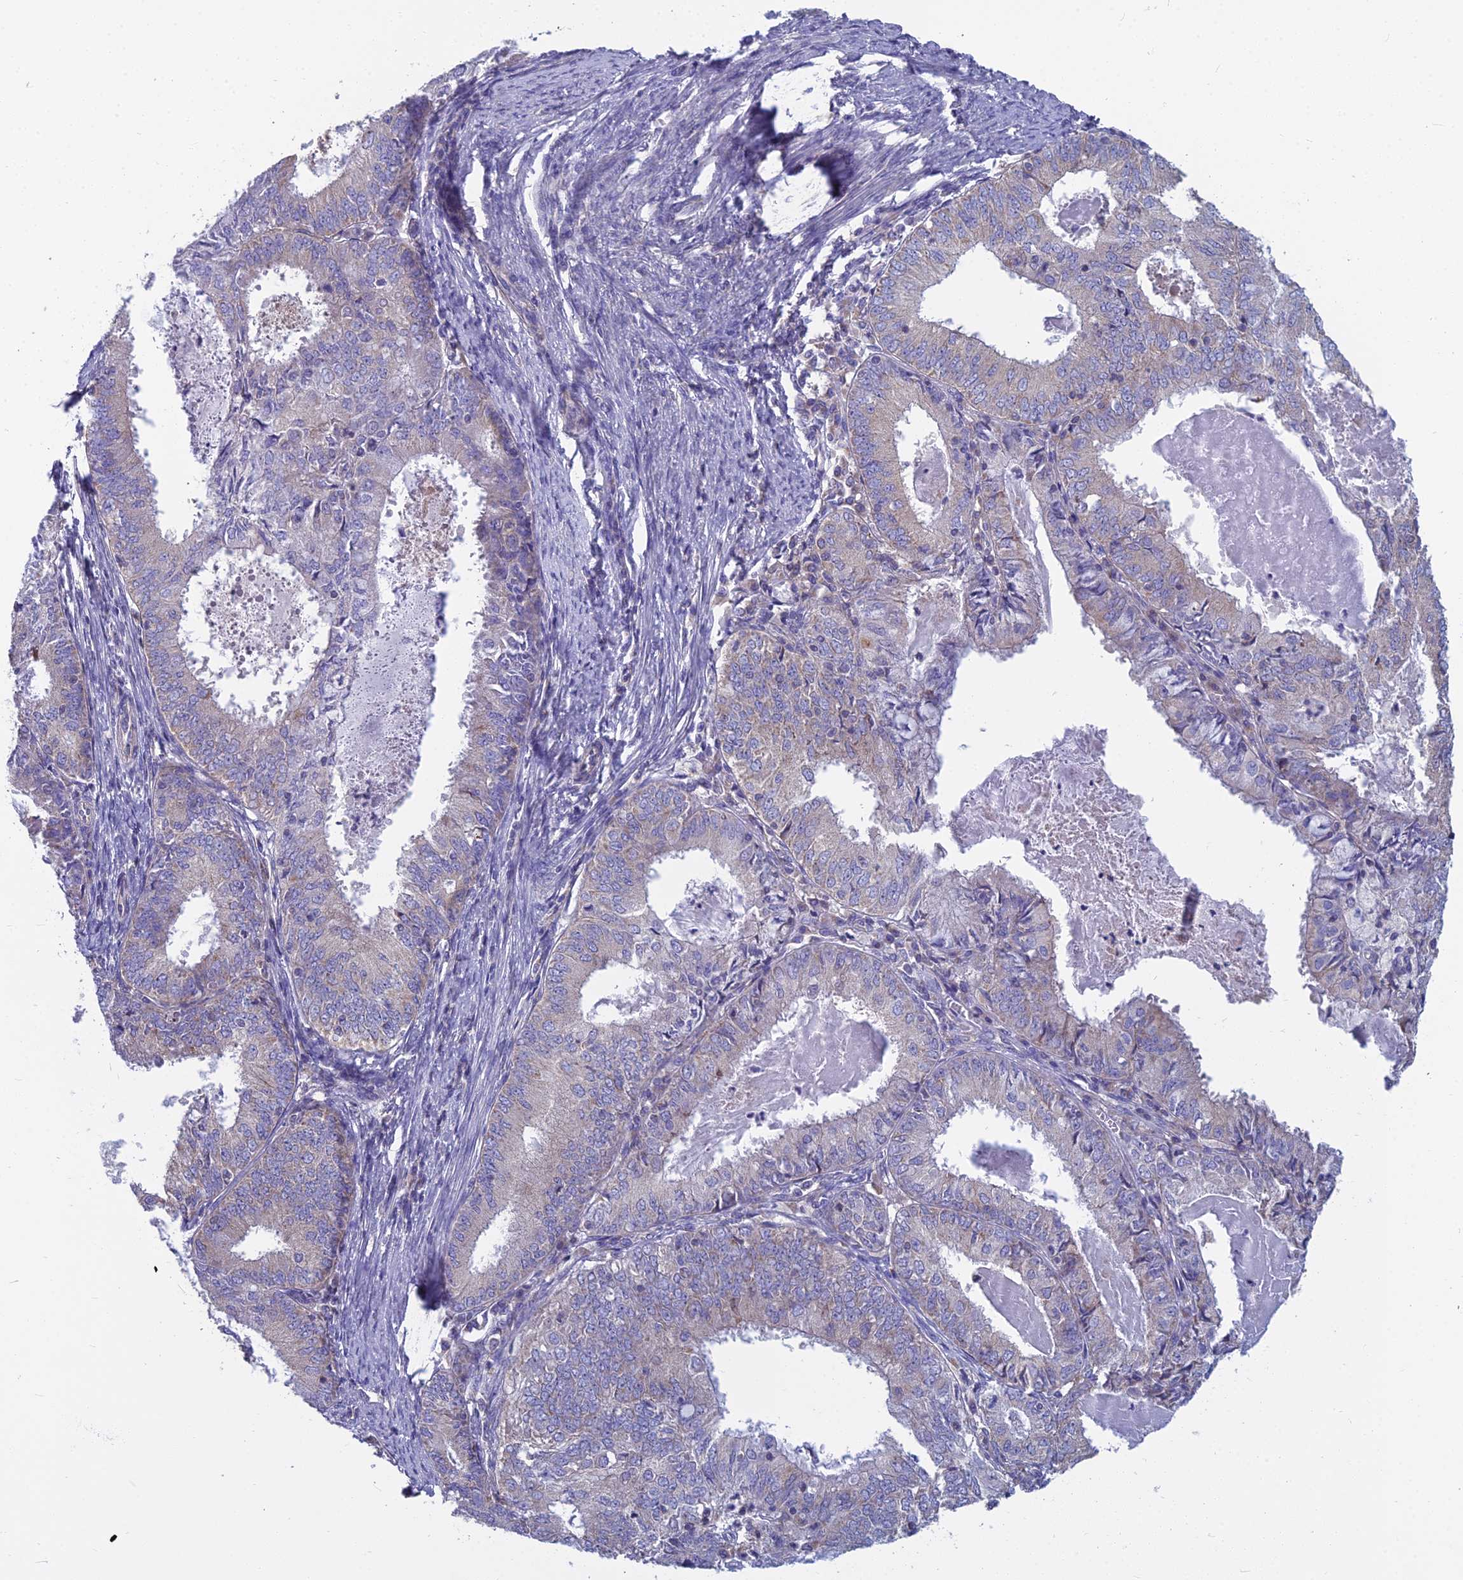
{"staining": {"intensity": "weak", "quantity": "<25%", "location": "cytoplasmic/membranous"}, "tissue": "endometrial cancer", "cell_type": "Tumor cells", "image_type": "cancer", "snomed": [{"axis": "morphology", "description": "Adenocarcinoma, NOS"}, {"axis": "topography", "description": "Endometrium"}], "caption": "Adenocarcinoma (endometrial) was stained to show a protein in brown. There is no significant staining in tumor cells. Brightfield microscopy of immunohistochemistry (IHC) stained with DAB (brown) and hematoxylin (blue), captured at high magnification.", "gene": "COX20", "patient": {"sex": "female", "age": 57}}